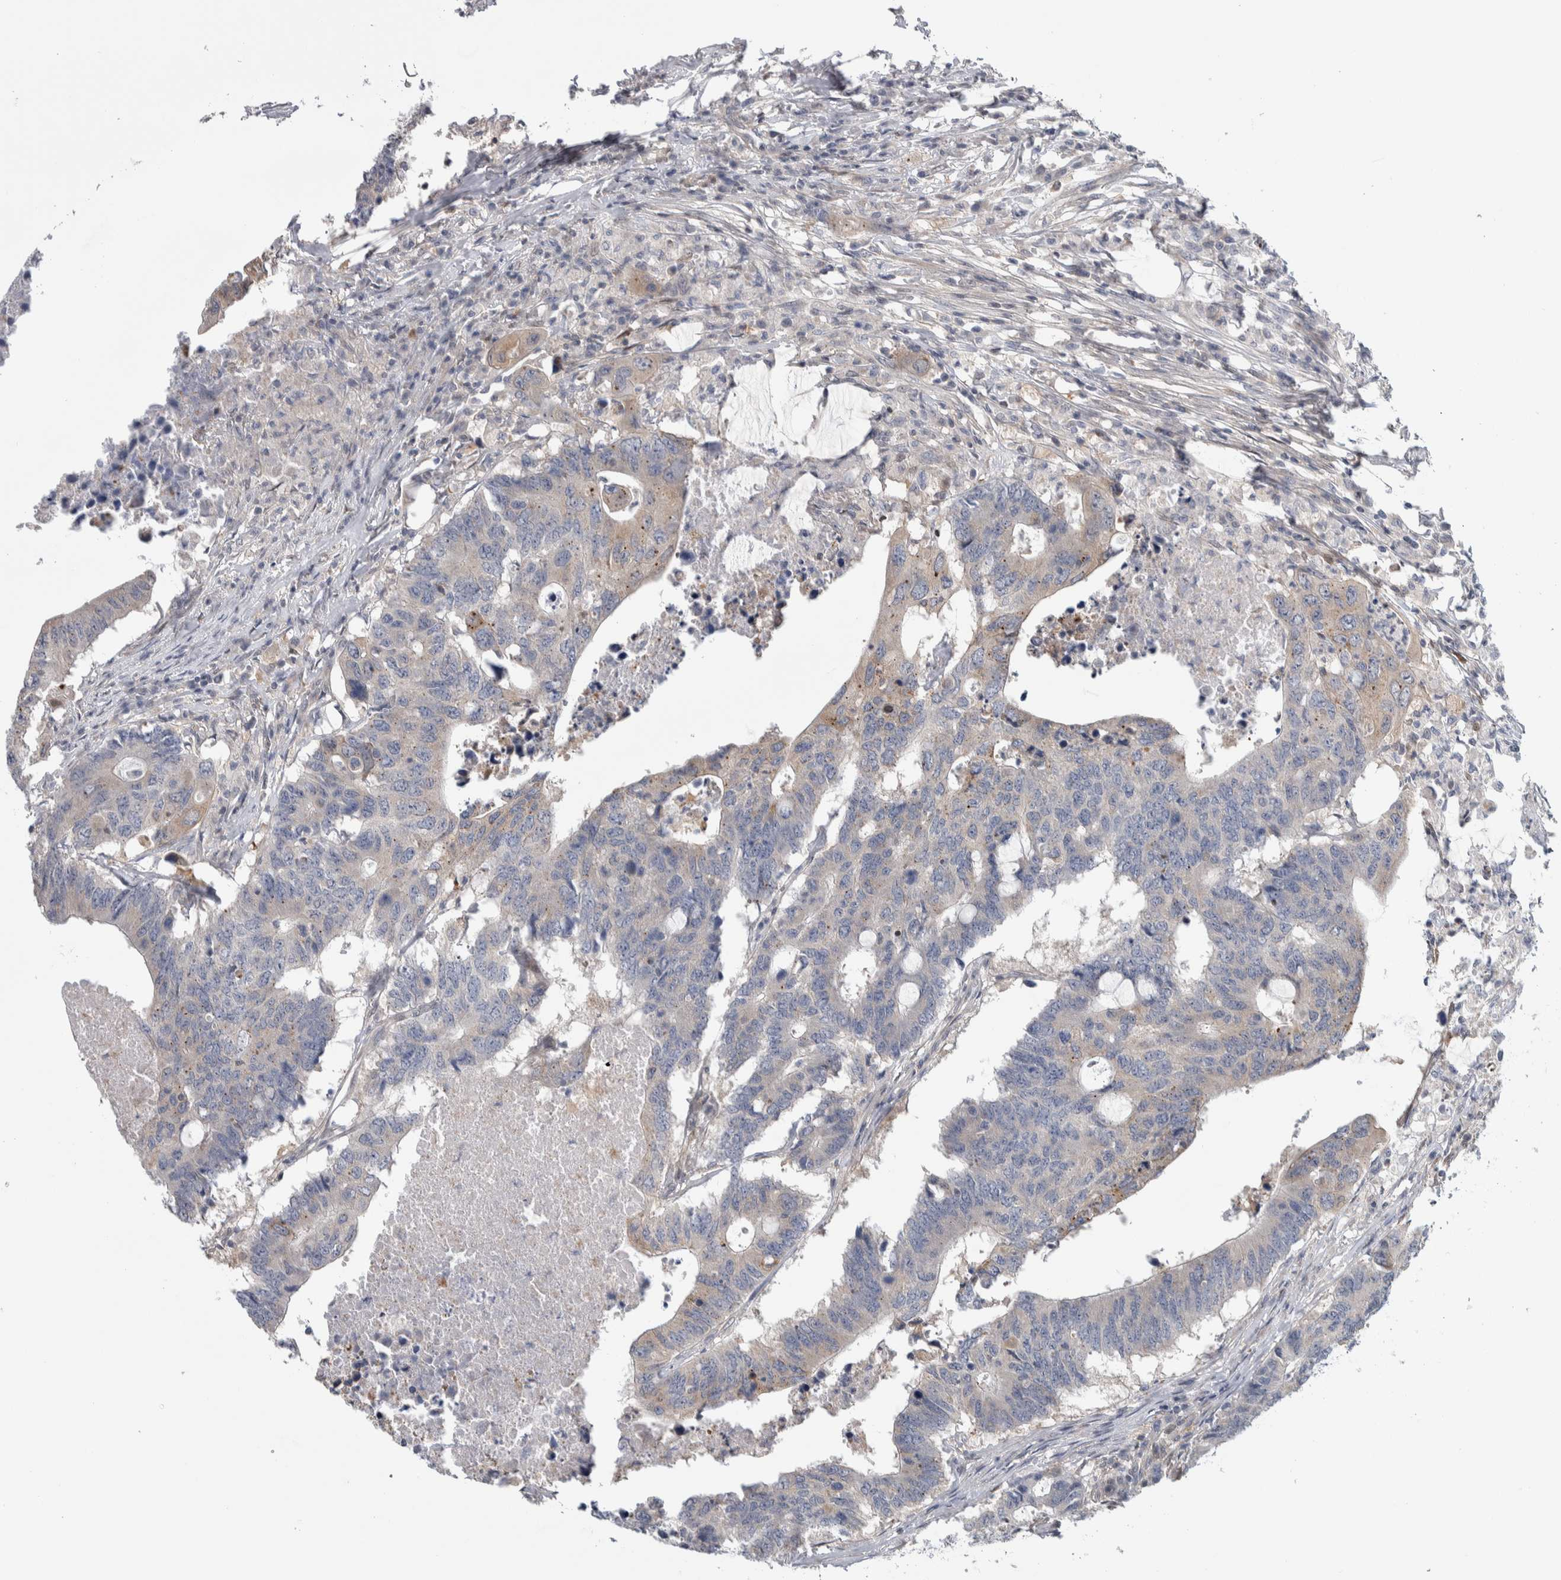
{"staining": {"intensity": "weak", "quantity": "<25%", "location": "cytoplasmic/membranous"}, "tissue": "colorectal cancer", "cell_type": "Tumor cells", "image_type": "cancer", "snomed": [{"axis": "morphology", "description": "Adenocarcinoma, NOS"}, {"axis": "topography", "description": "Colon"}], "caption": "This is an IHC micrograph of colorectal adenocarcinoma. There is no staining in tumor cells.", "gene": "TAX1BP1", "patient": {"sex": "male", "age": 71}}